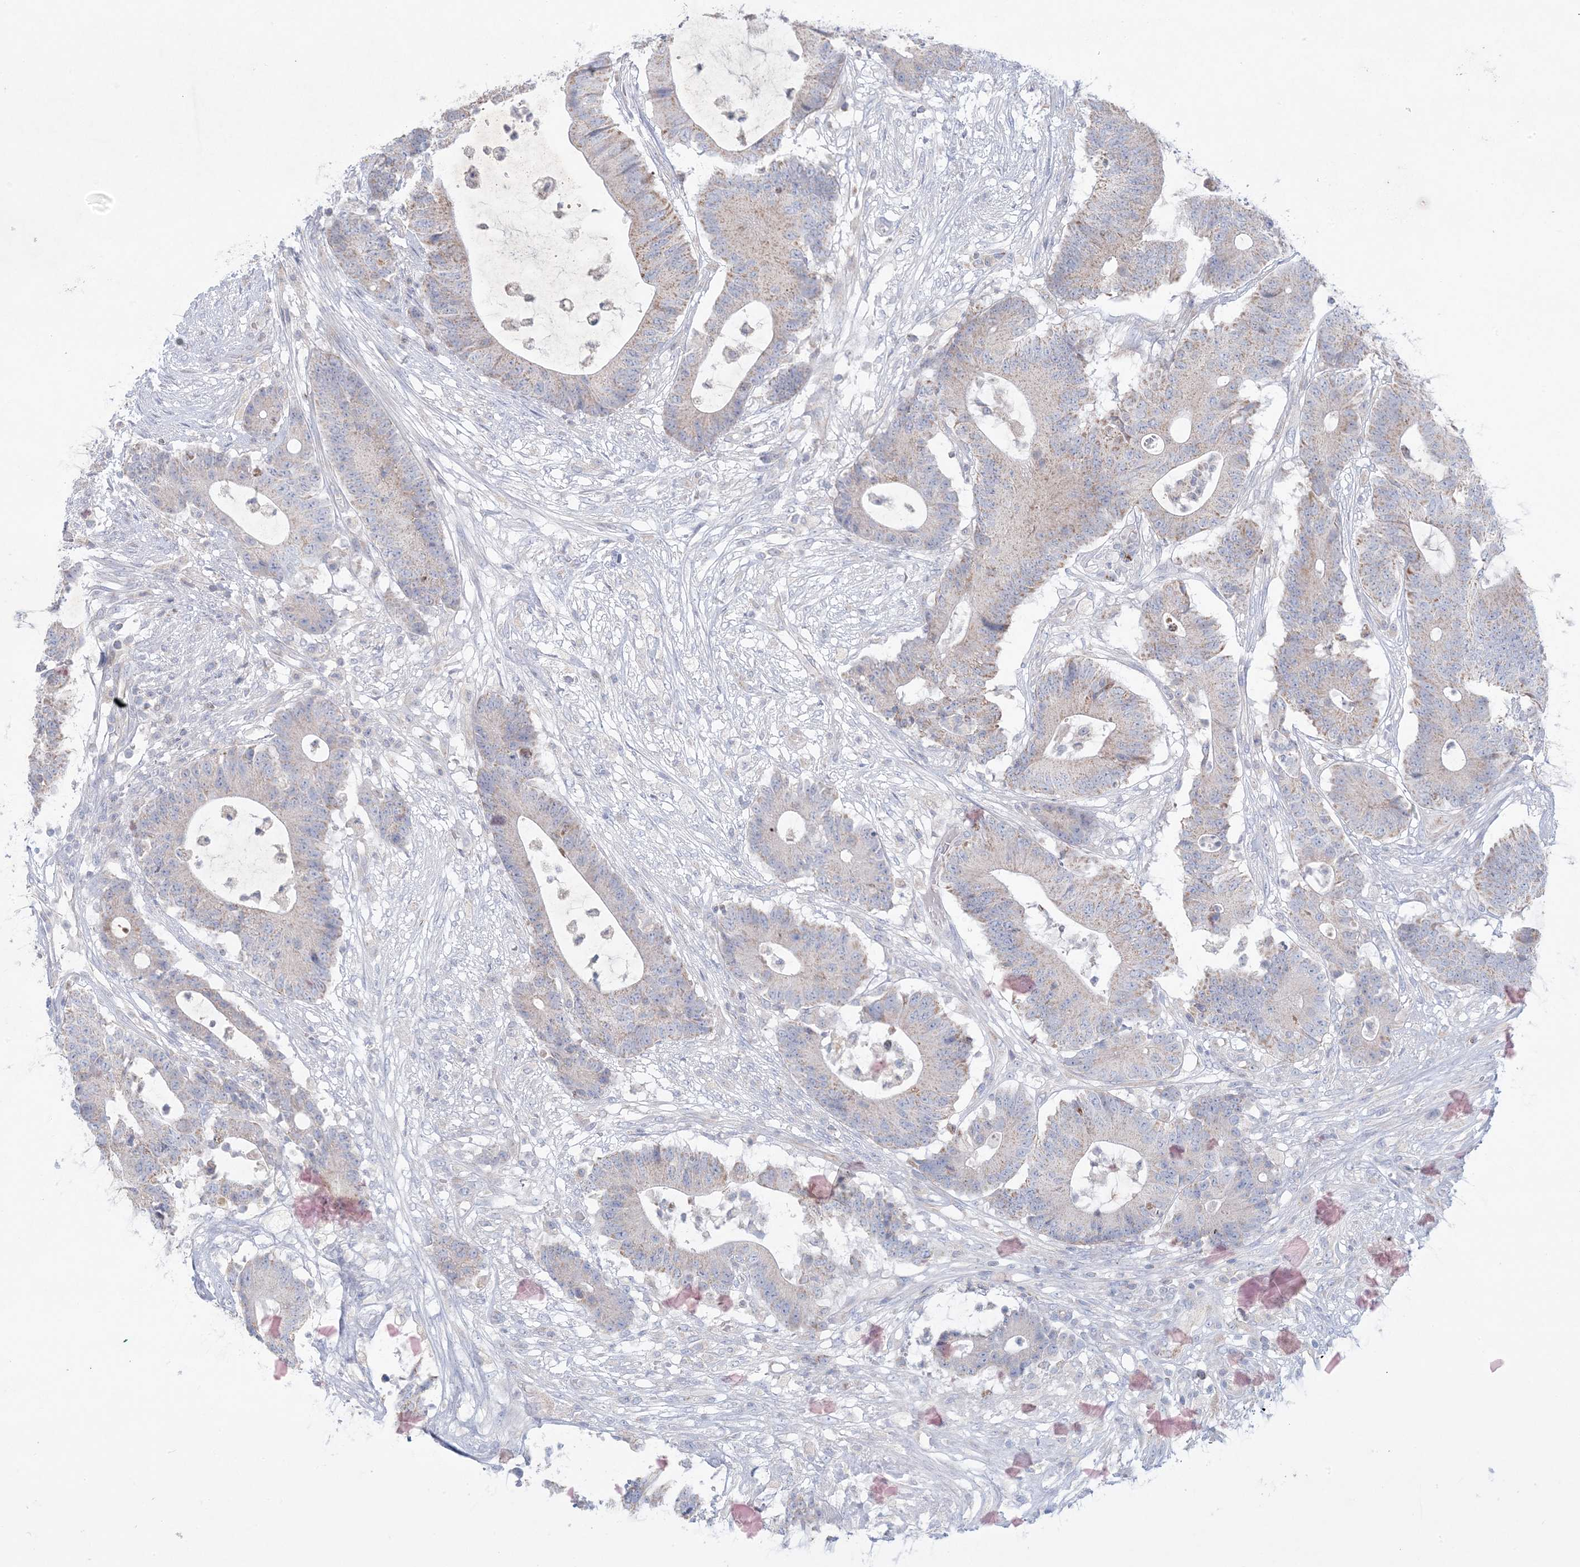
{"staining": {"intensity": "moderate", "quantity": "<25%", "location": "cytoplasmic/membranous"}, "tissue": "colorectal cancer", "cell_type": "Tumor cells", "image_type": "cancer", "snomed": [{"axis": "morphology", "description": "Adenocarcinoma, NOS"}, {"axis": "topography", "description": "Colon"}], "caption": "High-magnification brightfield microscopy of colorectal cancer (adenocarcinoma) stained with DAB (3,3'-diaminobenzidine) (brown) and counterstained with hematoxylin (blue). tumor cells exhibit moderate cytoplasmic/membranous positivity is seen in approximately<25% of cells.", "gene": "KCTD6", "patient": {"sex": "female", "age": 84}}